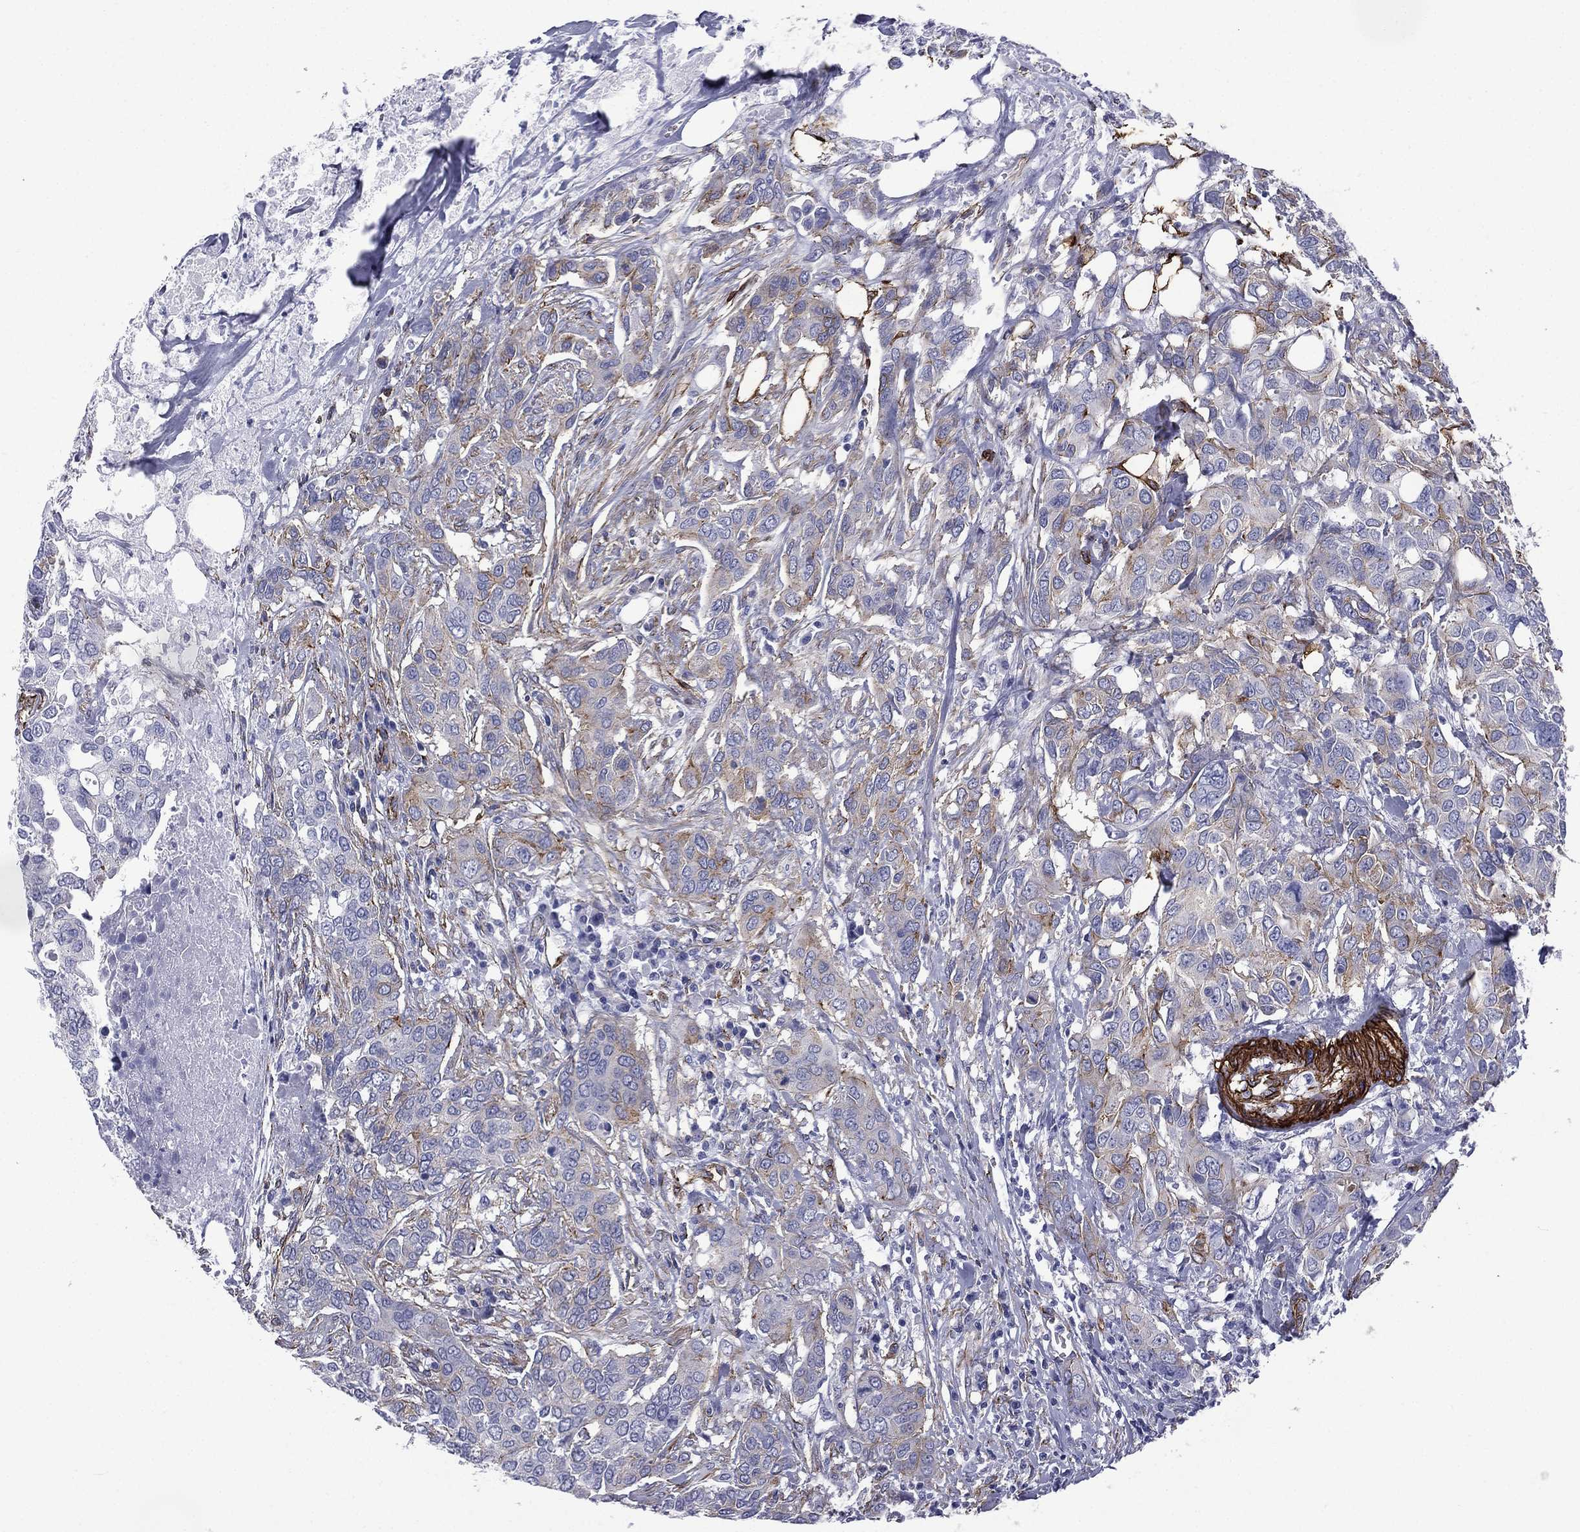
{"staining": {"intensity": "weak", "quantity": "25%-75%", "location": "cytoplasmic/membranous"}, "tissue": "urothelial cancer", "cell_type": "Tumor cells", "image_type": "cancer", "snomed": [{"axis": "morphology", "description": "Urothelial carcinoma, NOS"}, {"axis": "morphology", "description": "Urothelial carcinoma, High grade"}, {"axis": "topography", "description": "Urinary bladder"}], "caption": "High-magnification brightfield microscopy of transitional cell carcinoma stained with DAB (3,3'-diaminobenzidine) (brown) and counterstained with hematoxylin (blue). tumor cells exhibit weak cytoplasmic/membranous expression is appreciated in about25%-75% of cells.", "gene": "CAVIN3", "patient": {"sex": "male", "age": 63}}